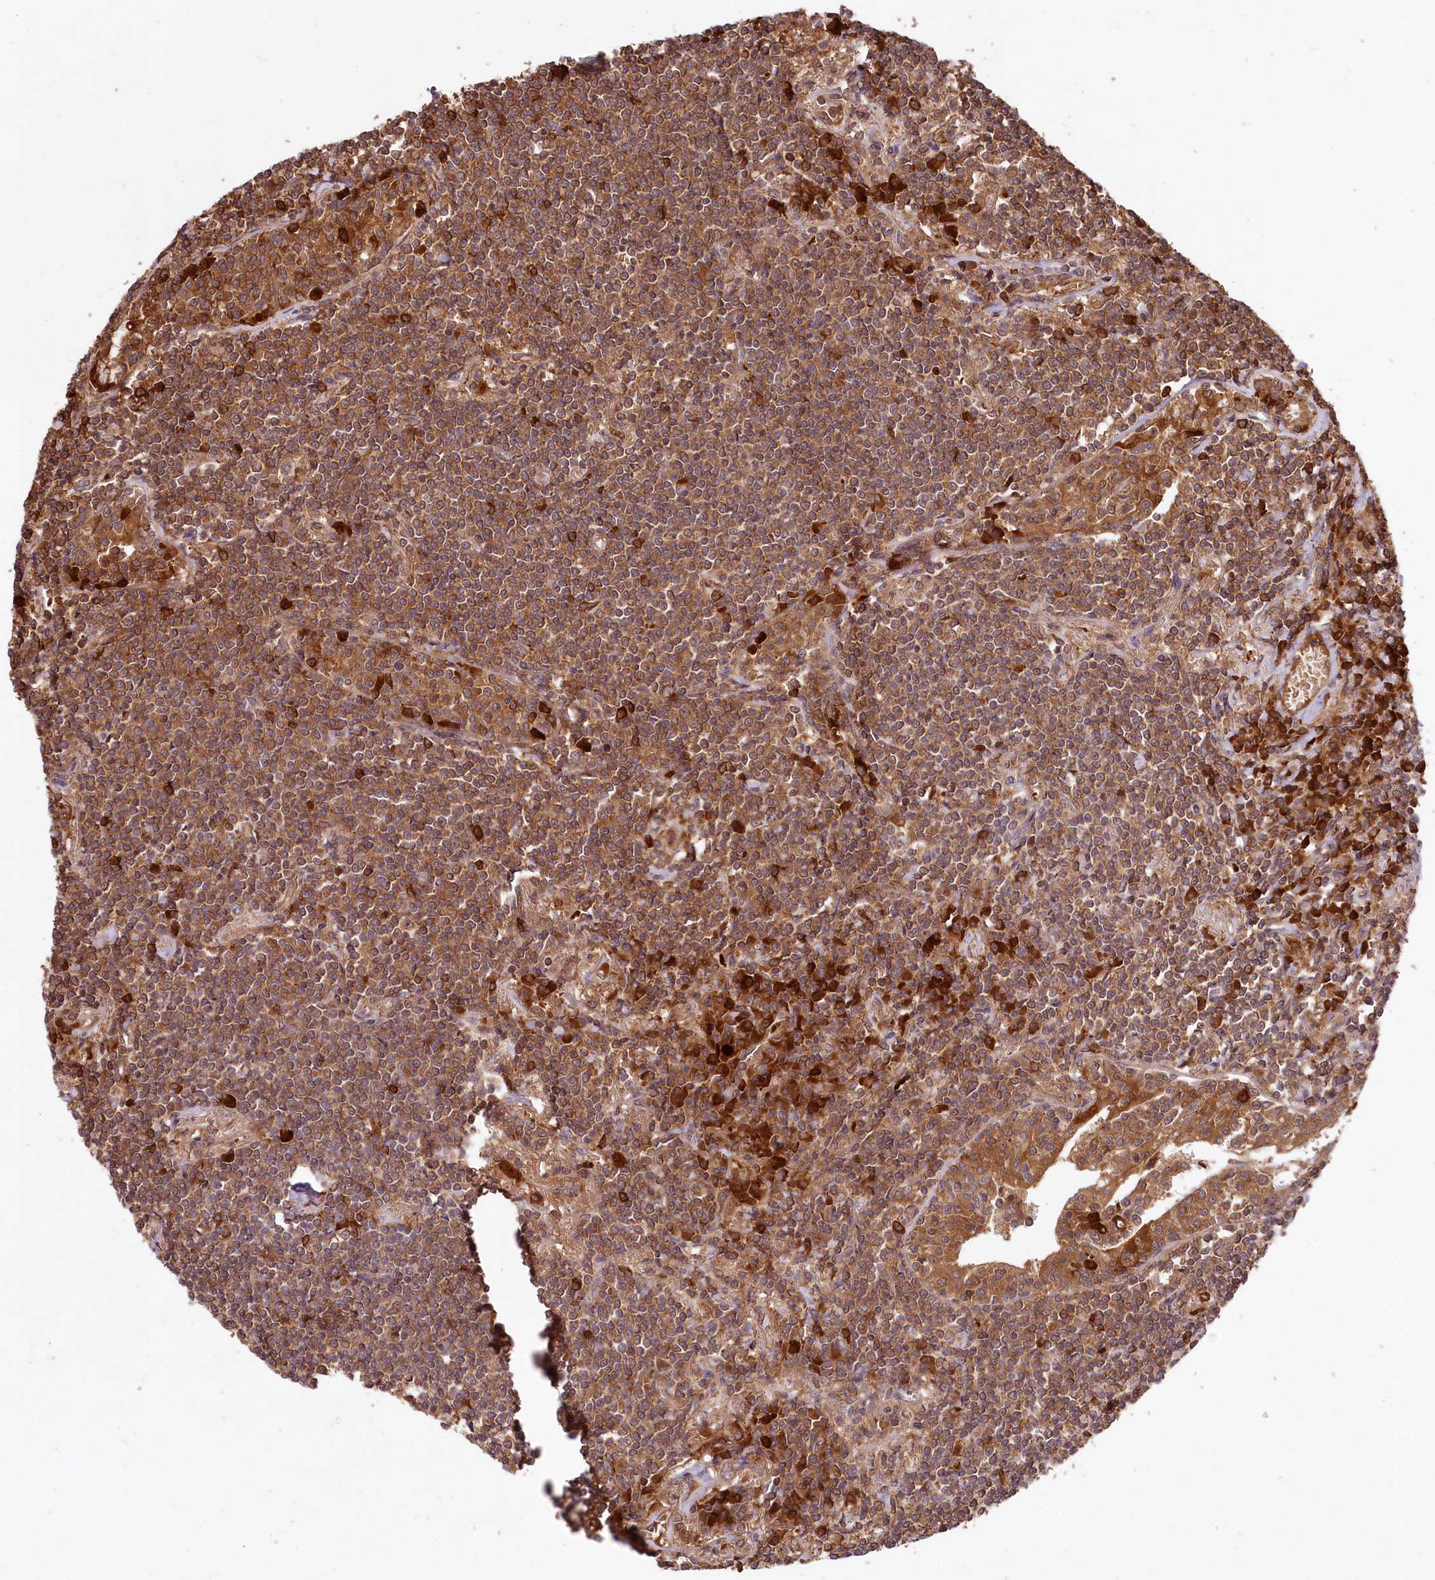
{"staining": {"intensity": "moderate", "quantity": ">75%", "location": "cytoplasmic/membranous"}, "tissue": "lymphoma", "cell_type": "Tumor cells", "image_type": "cancer", "snomed": [{"axis": "morphology", "description": "Malignant lymphoma, non-Hodgkin's type, Low grade"}, {"axis": "topography", "description": "Lung"}], "caption": "Tumor cells display medium levels of moderate cytoplasmic/membranous positivity in approximately >75% of cells in human malignant lymphoma, non-Hodgkin's type (low-grade). The staining was performed using DAB, with brown indicating positive protein expression. Nuclei are stained blue with hematoxylin.", "gene": "MCF2L2", "patient": {"sex": "female", "age": 71}}